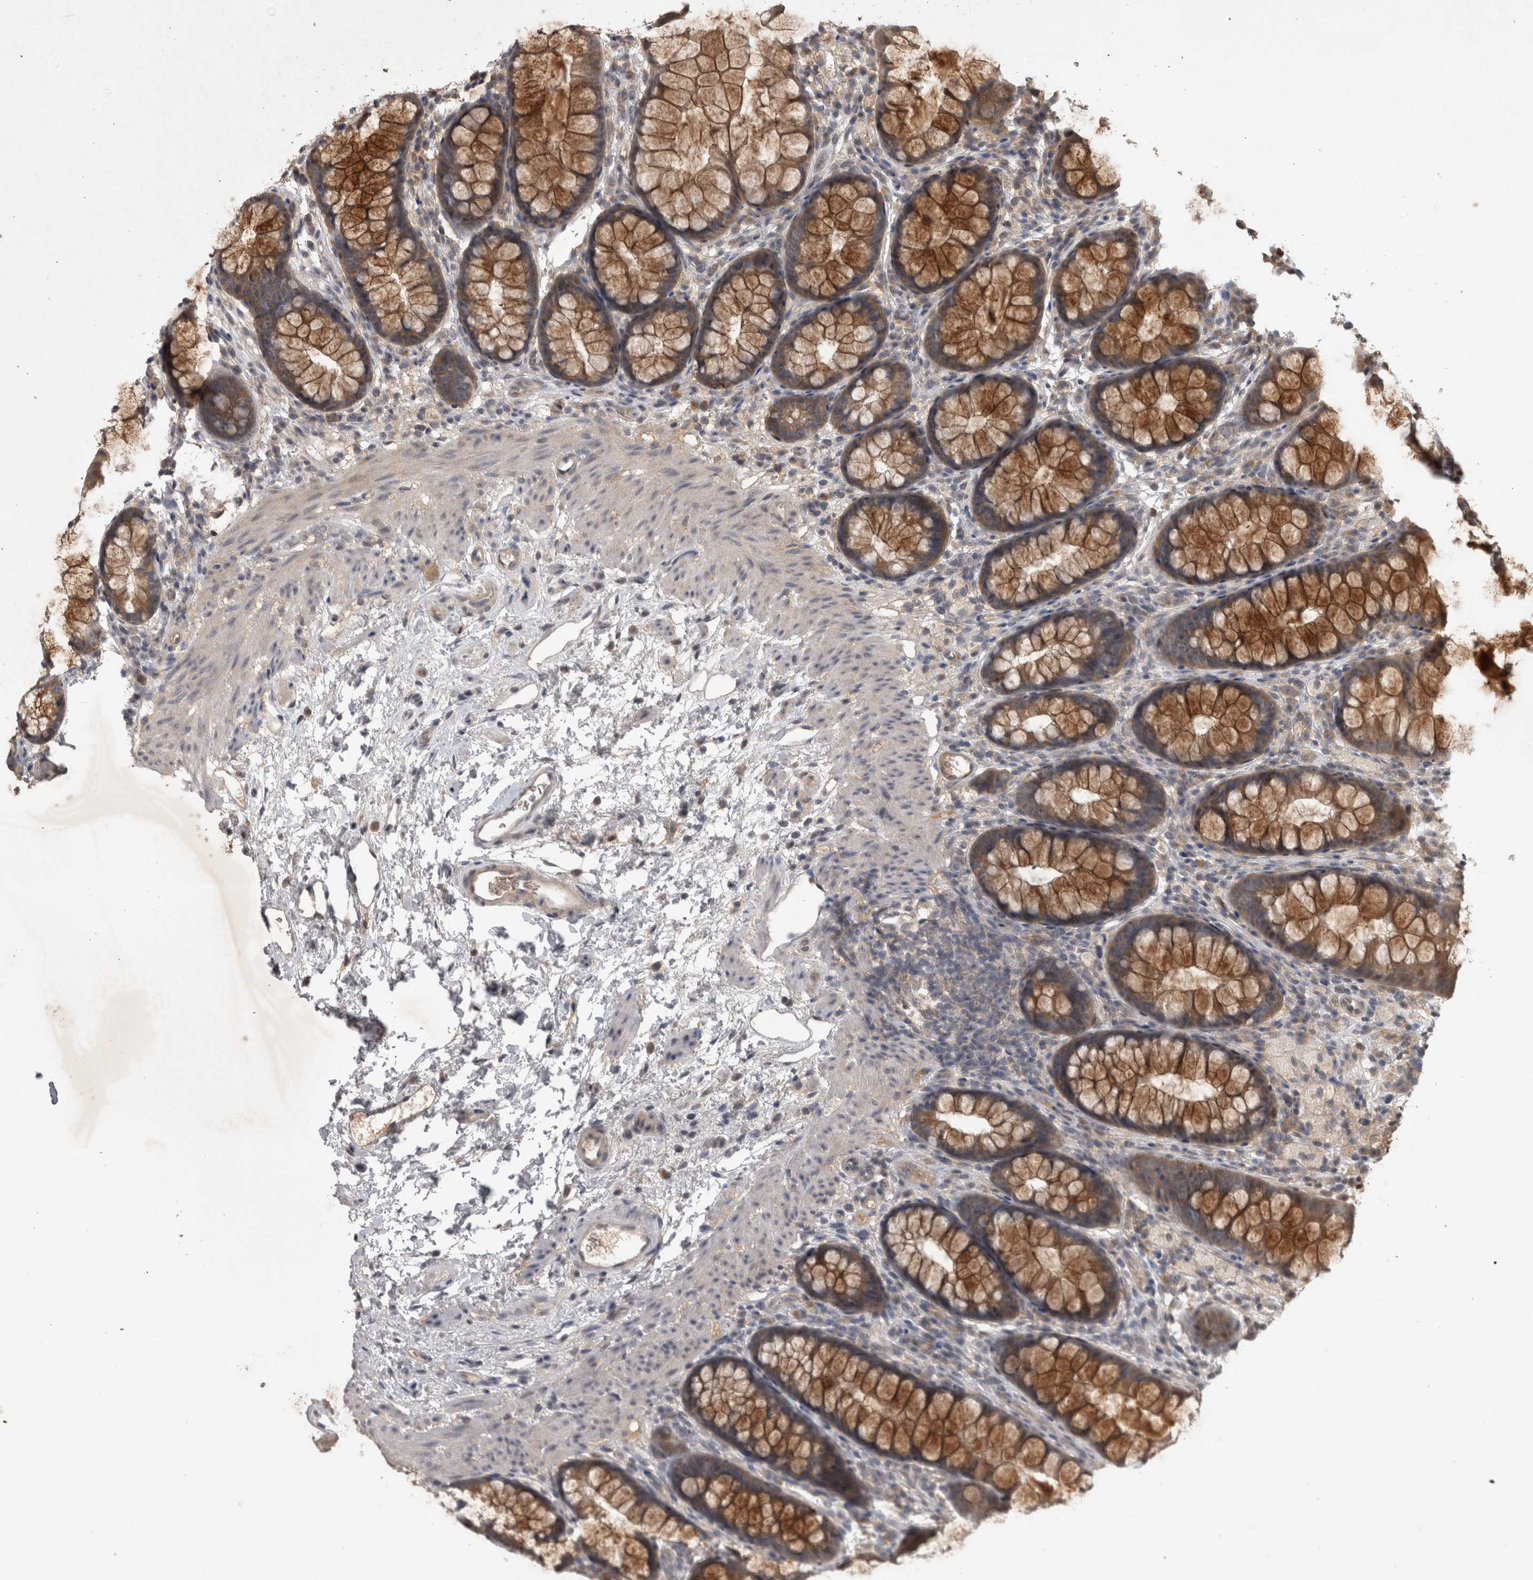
{"staining": {"intensity": "weak", "quantity": ">75%", "location": "cytoplasmic/membranous"}, "tissue": "colon", "cell_type": "Endothelial cells", "image_type": "normal", "snomed": [{"axis": "morphology", "description": "Normal tissue, NOS"}, {"axis": "topography", "description": "Colon"}], "caption": "About >75% of endothelial cells in benign colon show weak cytoplasmic/membranous protein staining as visualized by brown immunohistochemical staining.", "gene": "ZNF114", "patient": {"sex": "female", "age": 62}}